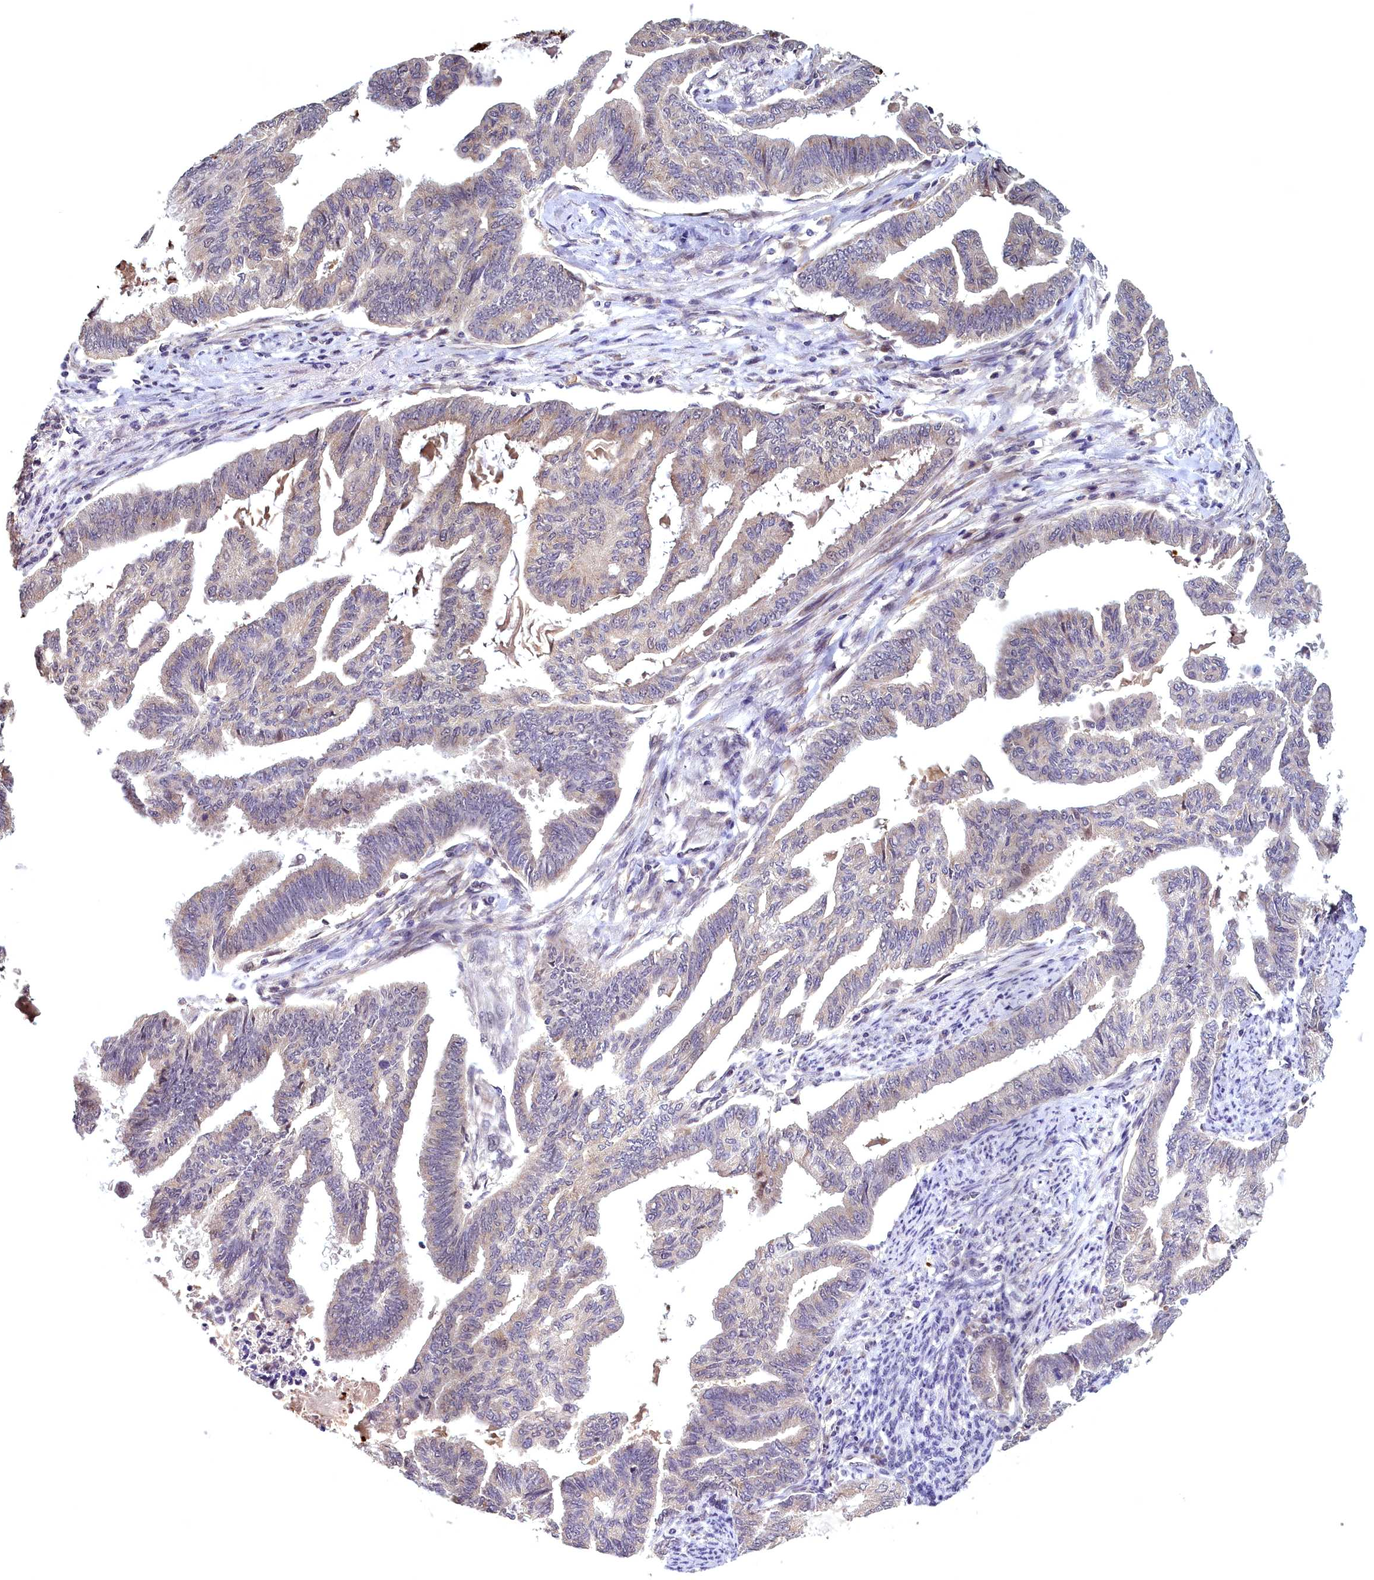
{"staining": {"intensity": "weak", "quantity": "<25%", "location": "cytoplasmic/membranous"}, "tissue": "endometrial cancer", "cell_type": "Tumor cells", "image_type": "cancer", "snomed": [{"axis": "morphology", "description": "Adenocarcinoma, NOS"}, {"axis": "topography", "description": "Endometrium"}], "caption": "Immunohistochemical staining of endometrial cancer displays no significant expression in tumor cells.", "gene": "EPB41L4B", "patient": {"sex": "female", "age": 86}}